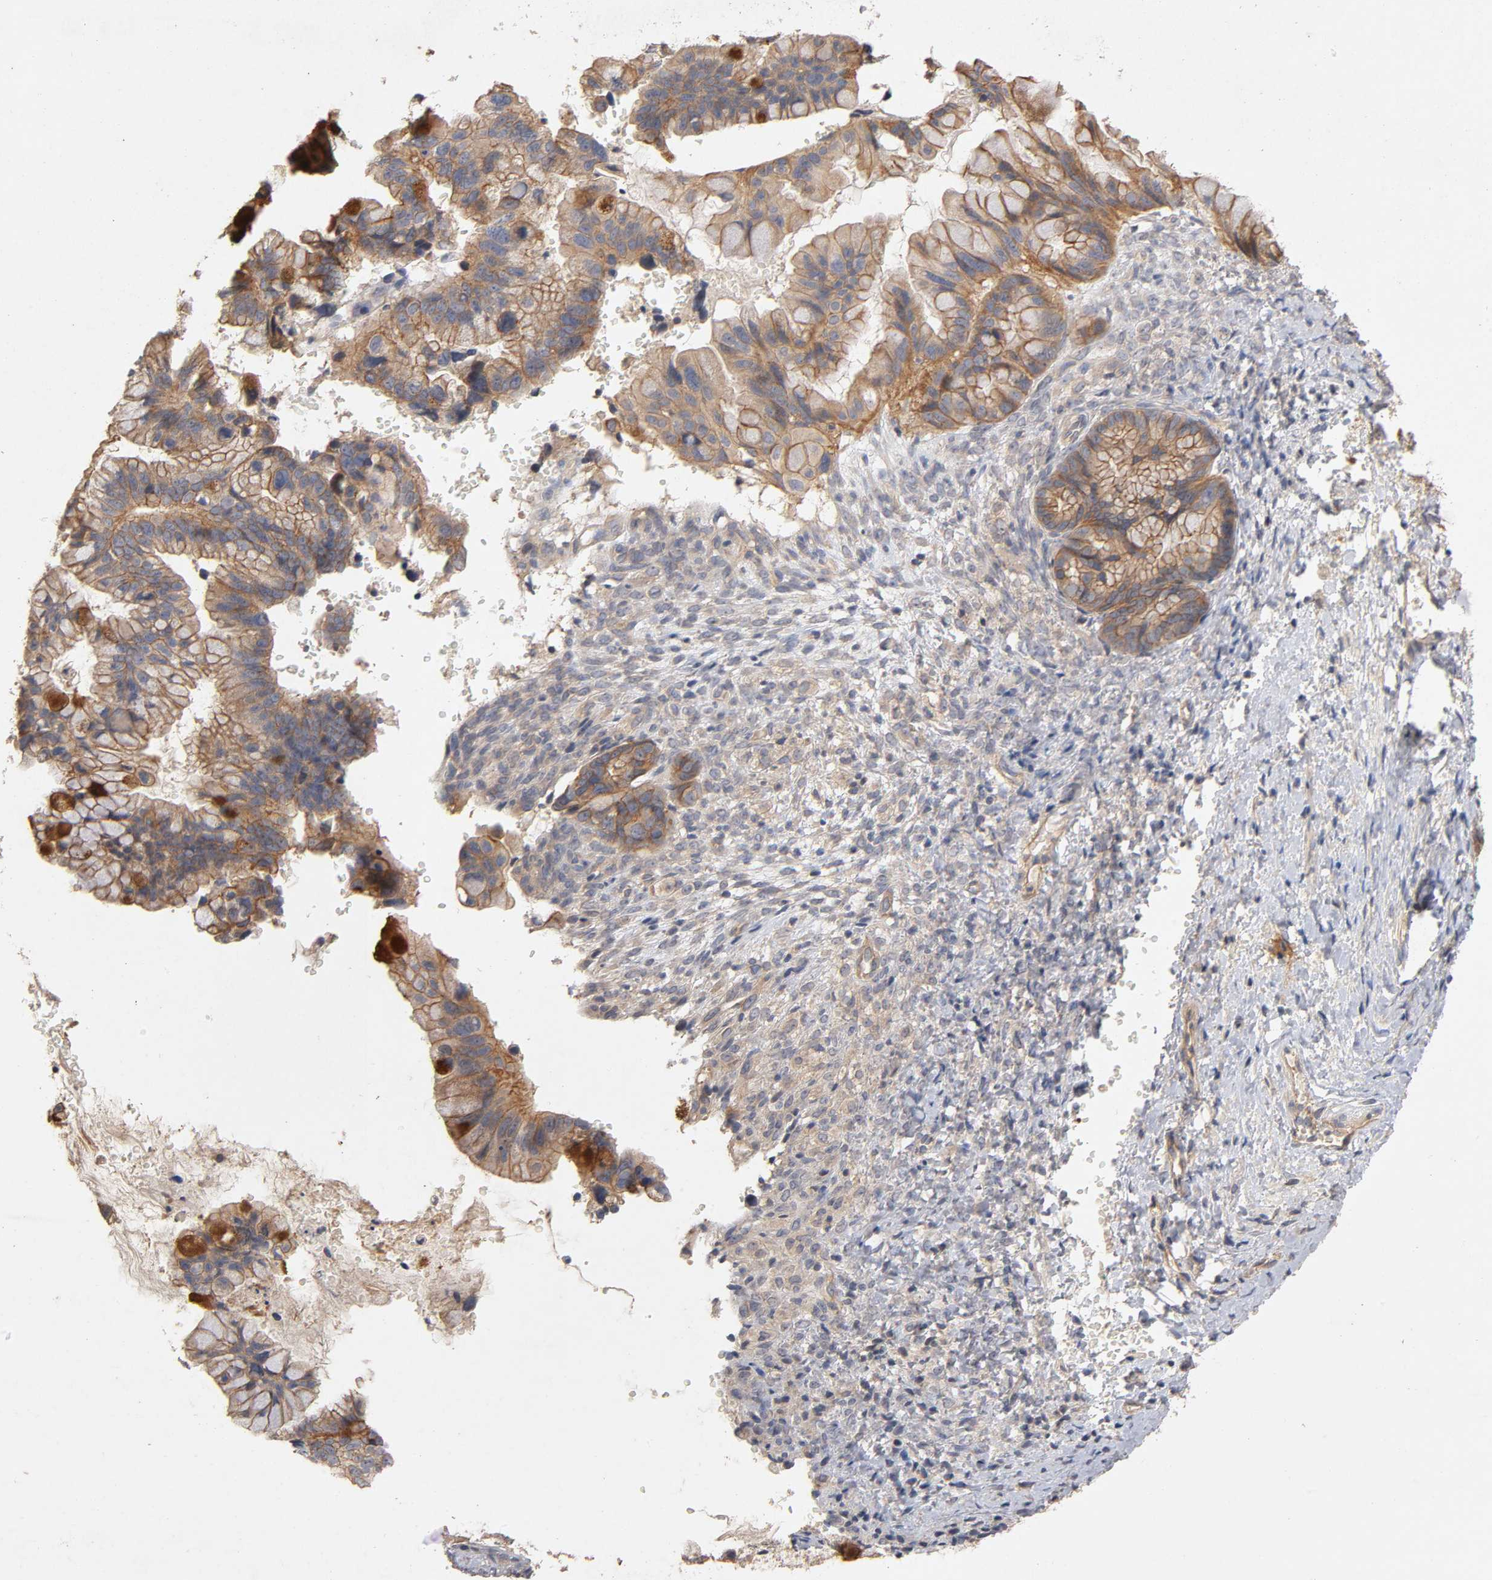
{"staining": {"intensity": "moderate", "quantity": ">75%", "location": "cytoplasmic/membranous"}, "tissue": "ovarian cancer", "cell_type": "Tumor cells", "image_type": "cancer", "snomed": [{"axis": "morphology", "description": "Cystadenocarcinoma, mucinous, NOS"}, {"axis": "topography", "description": "Ovary"}], "caption": "Ovarian cancer stained with a protein marker shows moderate staining in tumor cells.", "gene": "PDZD11", "patient": {"sex": "female", "age": 36}}